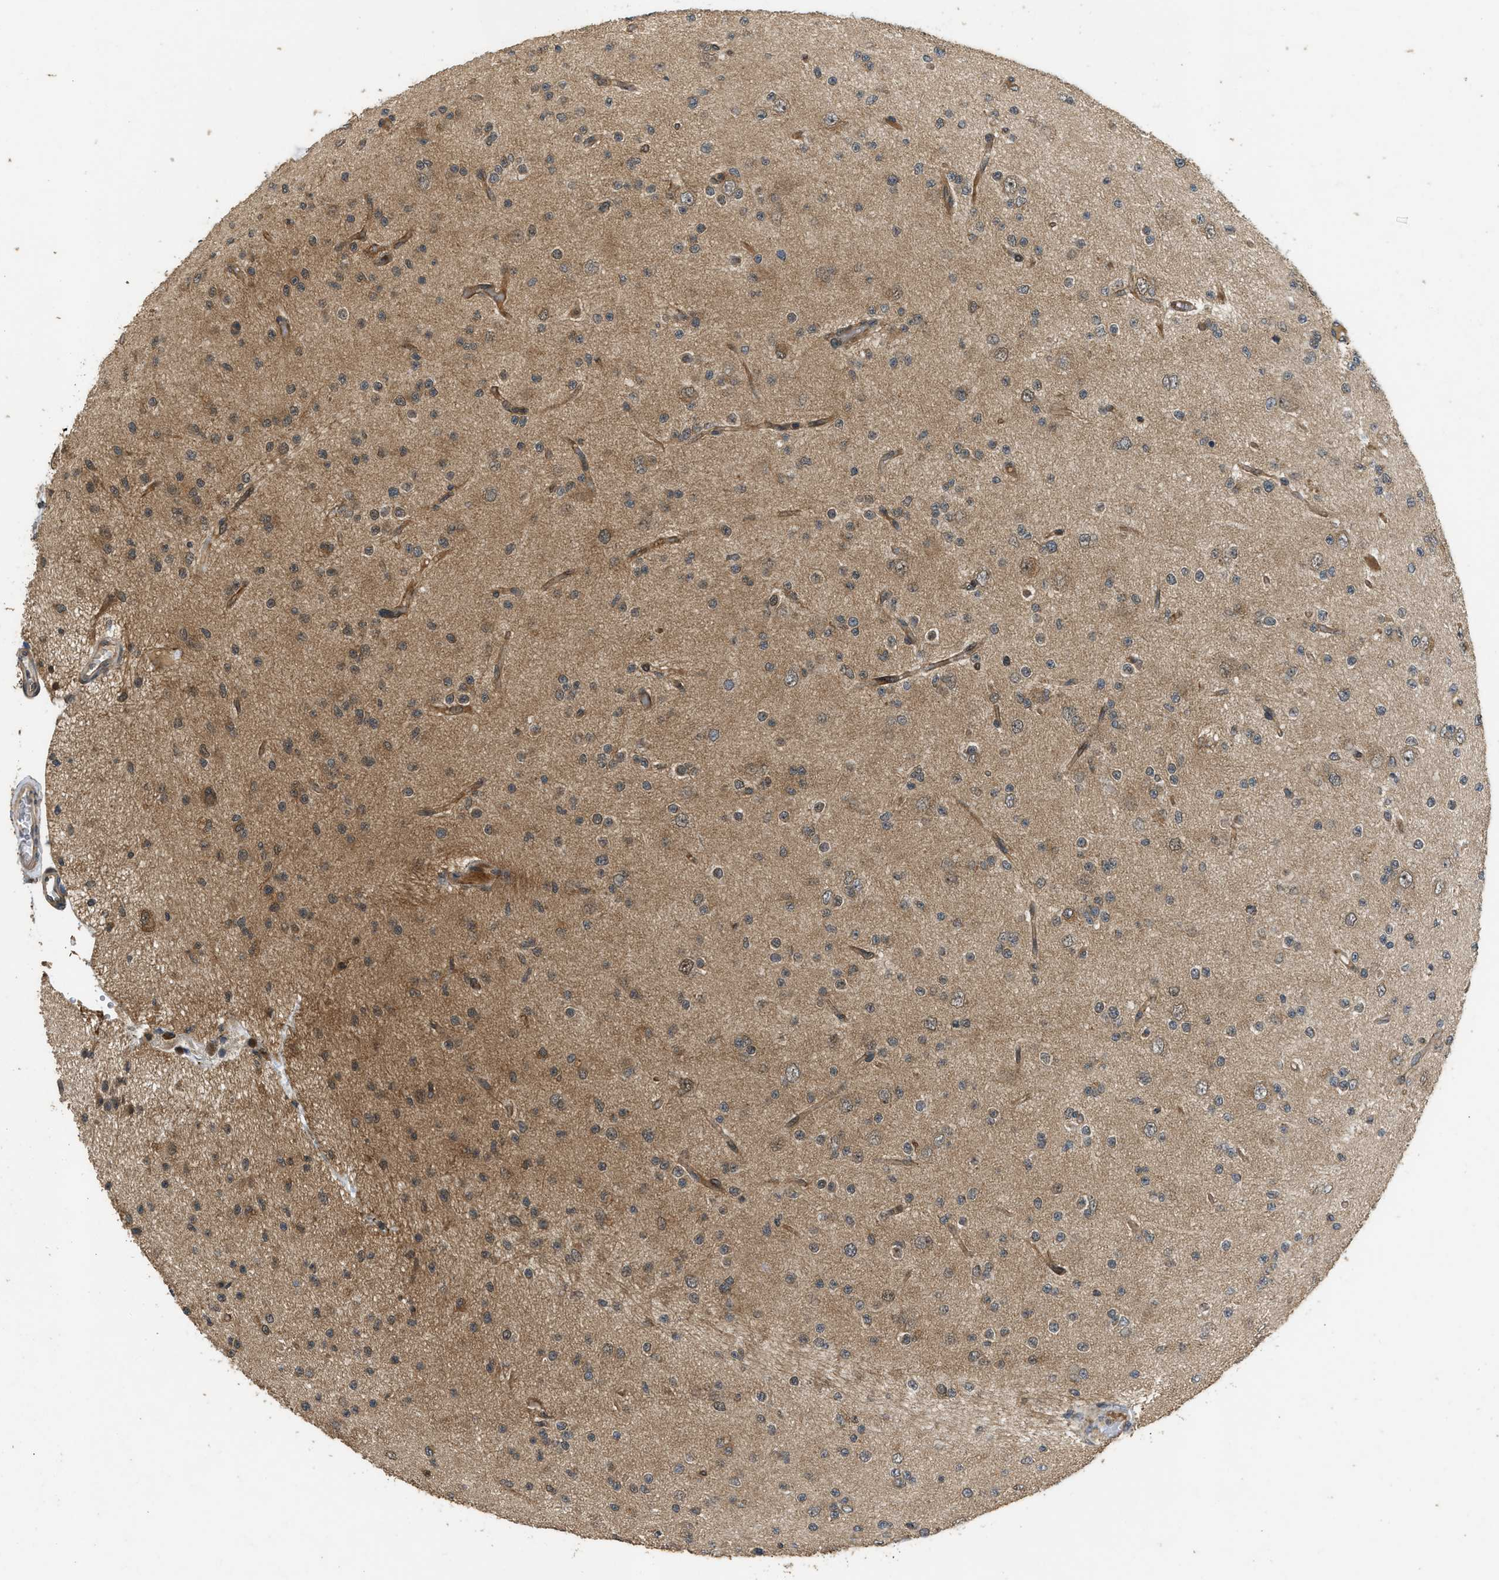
{"staining": {"intensity": "weak", "quantity": "25%-75%", "location": "cytoplasmic/membranous"}, "tissue": "glioma", "cell_type": "Tumor cells", "image_type": "cancer", "snomed": [{"axis": "morphology", "description": "Glioma, malignant, Low grade"}, {"axis": "topography", "description": "Brain"}], "caption": "Immunohistochemical staining of malignant glioma (low-grade) exhibits low levels of weak cytoplasmic/membranous protein positivity in about 25%-75% of tumor cells.", "gene": "GET1", "patient": {"sex": "male", "age": 38}}